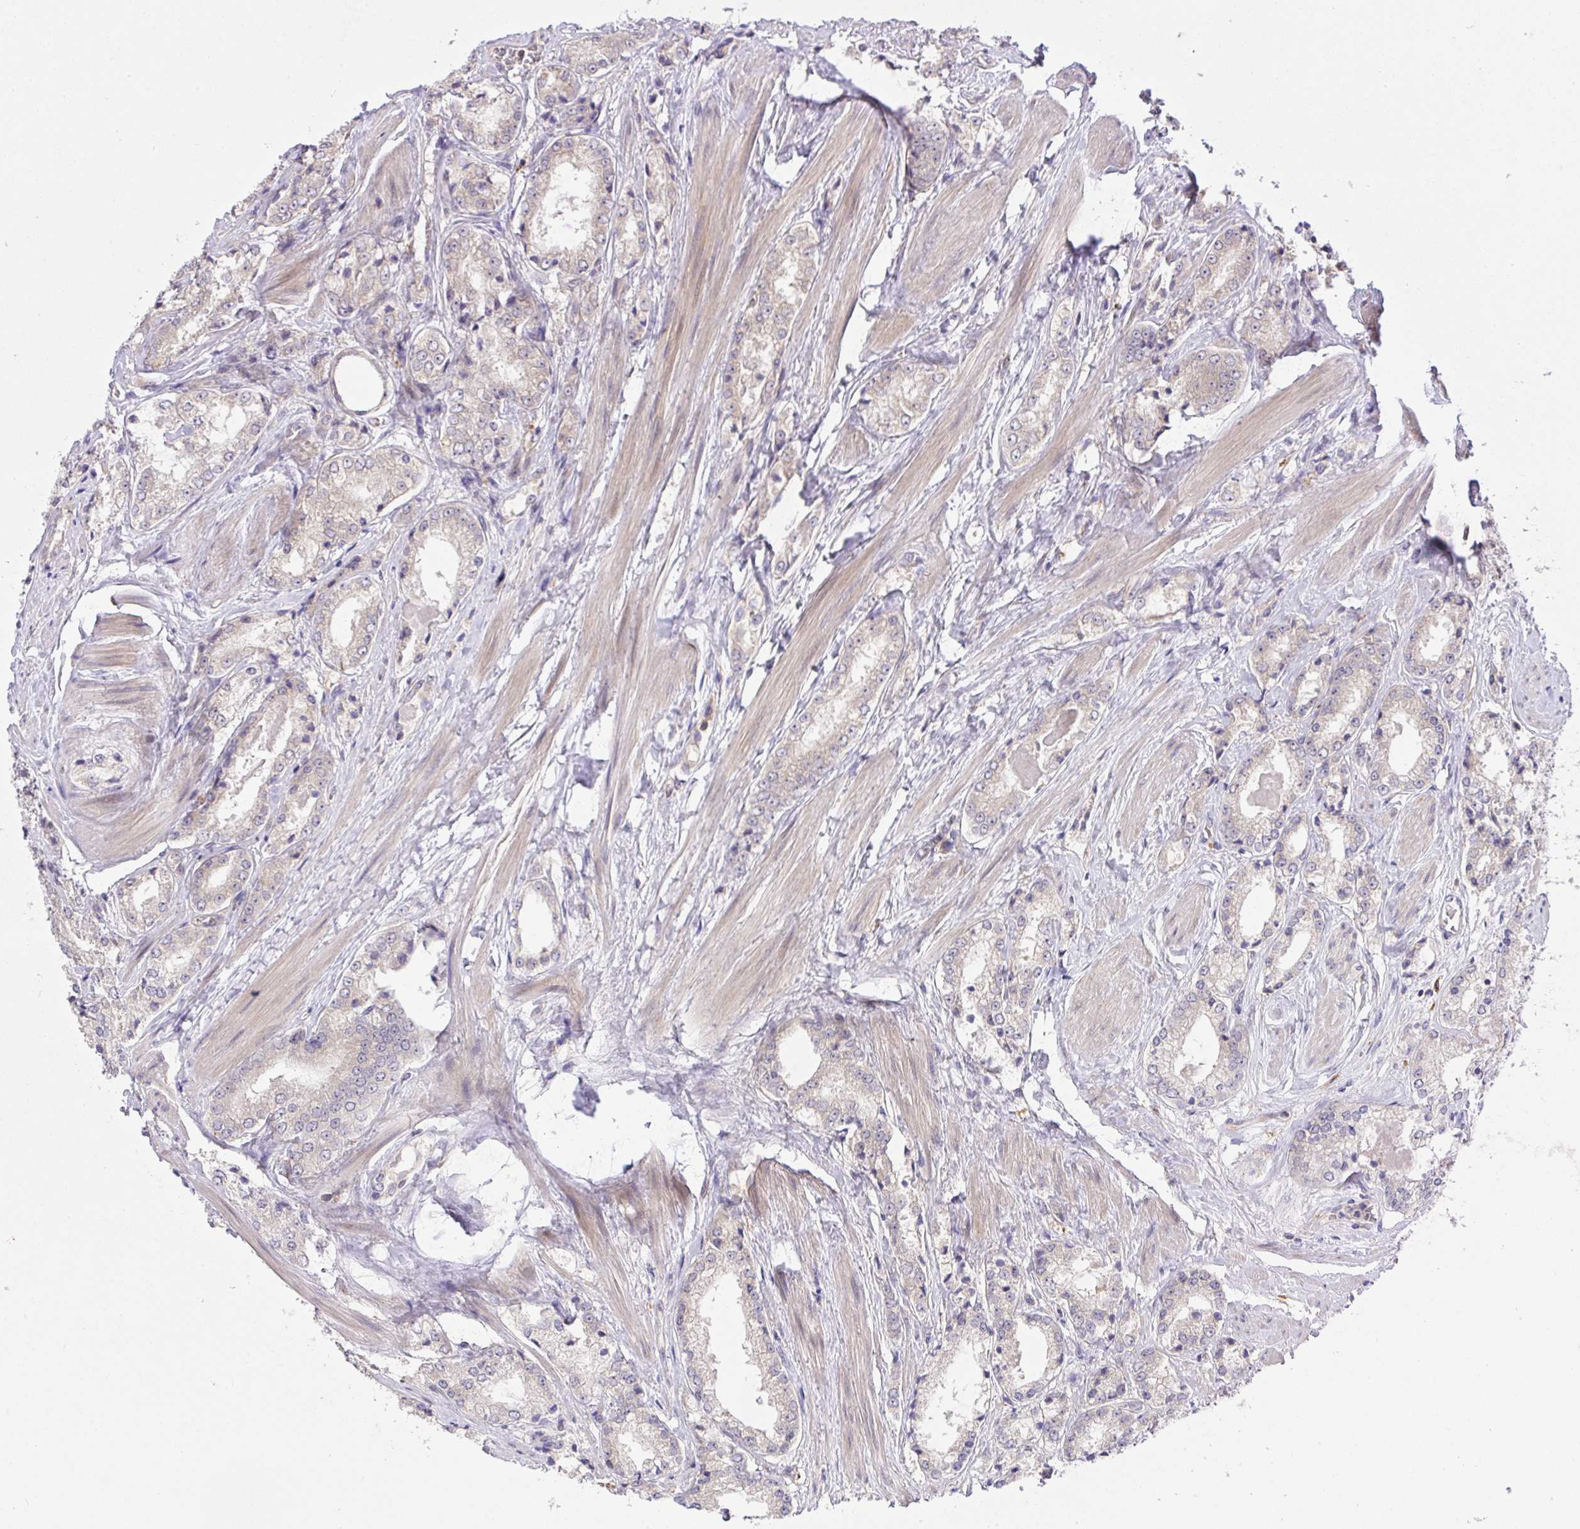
{"staining": {"intensity": "negative", "quantity": "none", "location": "none"}, "tissue": "prostate cancer", "cell_type": "Tumor cells", "image_type": "cancer", "snomed": [{"axis": "morphology", "description": "Adenocarcinoma, NOS"}, {"axis": "morphology", "description": "Adenocarcinoma, Low grade"}, {"axis": "topography", "description": "Prostate"}], "caption": "Adenocarcinoma (low-grade) (prostate) stained for a protein using IHC shows no expression tumor cells.", "gene": "SLC9A6", "patient": {"sex": "male", "age": 68}}